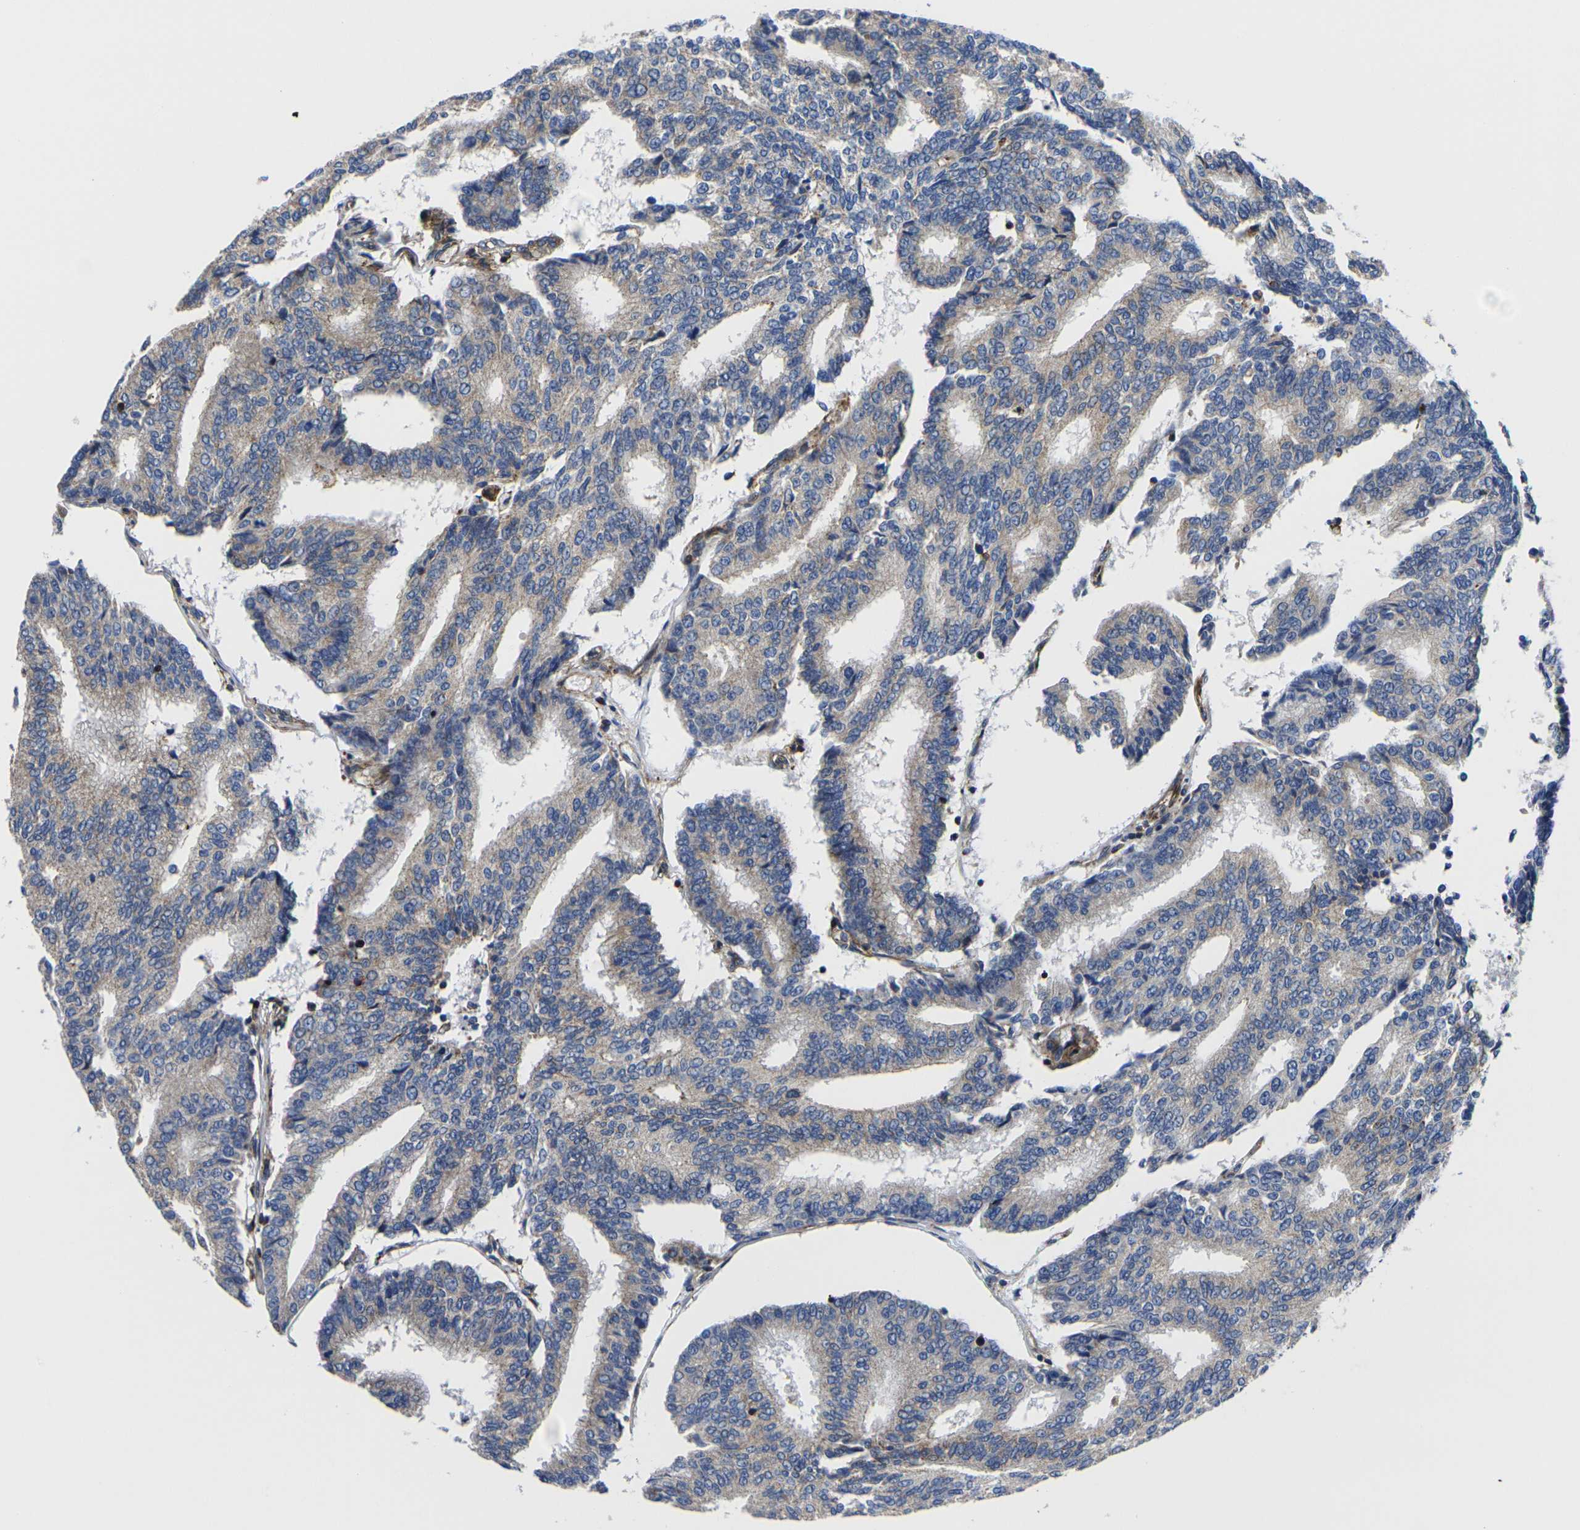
{"staining": {"intensity": "weak", "quantity": "25%-75%", "location": "cytoplasmic/membranous"}, "tissue": "prostate cancer", "cell_type": "Tumor cells", "image_type": "cancer", "snomed": [{"axis": "morphology", "description": "Adenocarcinoma, High grade"}, {"axis": "topography", "description": "Prostate"}], "caption": "IHC (DAB) staining of prostate cancer (high-grade adenocarcinoma) exhibits weak cytoplasmic/membranous protein expression in approximately 25%-75% of tumor cells.", "gene": "GPR4", "patient": {"sex": "male", "age": 55}}